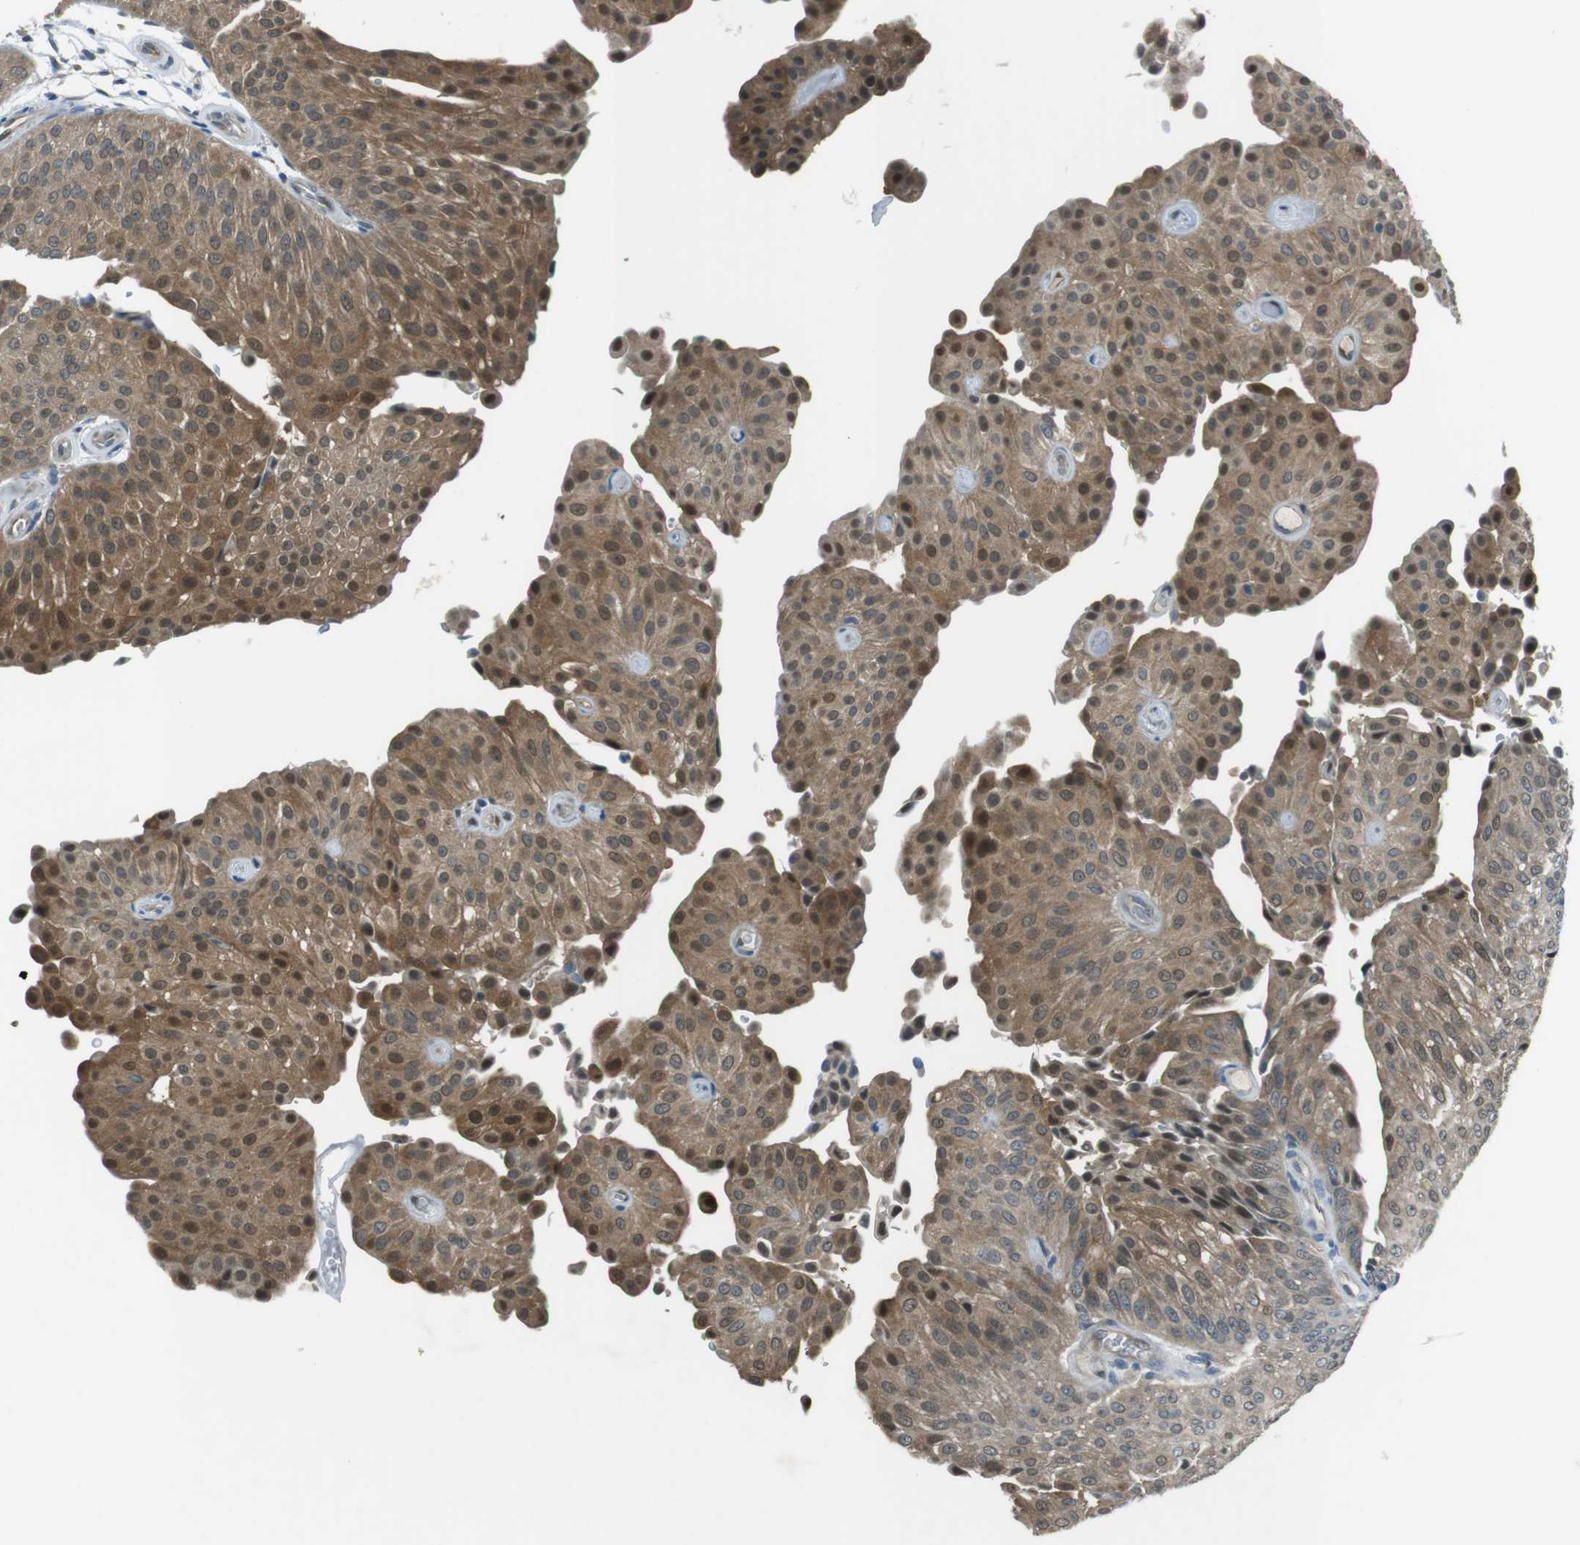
{"staining": {"intensity": "moderate", "quantity": ">75%", "location": "cytoplasmic/membranous,nuclear"}, "tissue": "urothelial cancer", "cell_type": "Tumor cells", "image_type": "cancer", "snomed": [{"axis": "morphology", "description": "Urothelial carcinoma, Low grade"}, {"axis": "topography", "description": "Urinary bladder"}], "caption": "Protein positivity by IHC shows moderate cytoplasmic/membranous and nuclear positivity in about >75% of tumor cells in urothelial cancer.", "gene": "MFAP3", "patient": {"sex": "female", "age": 60}}